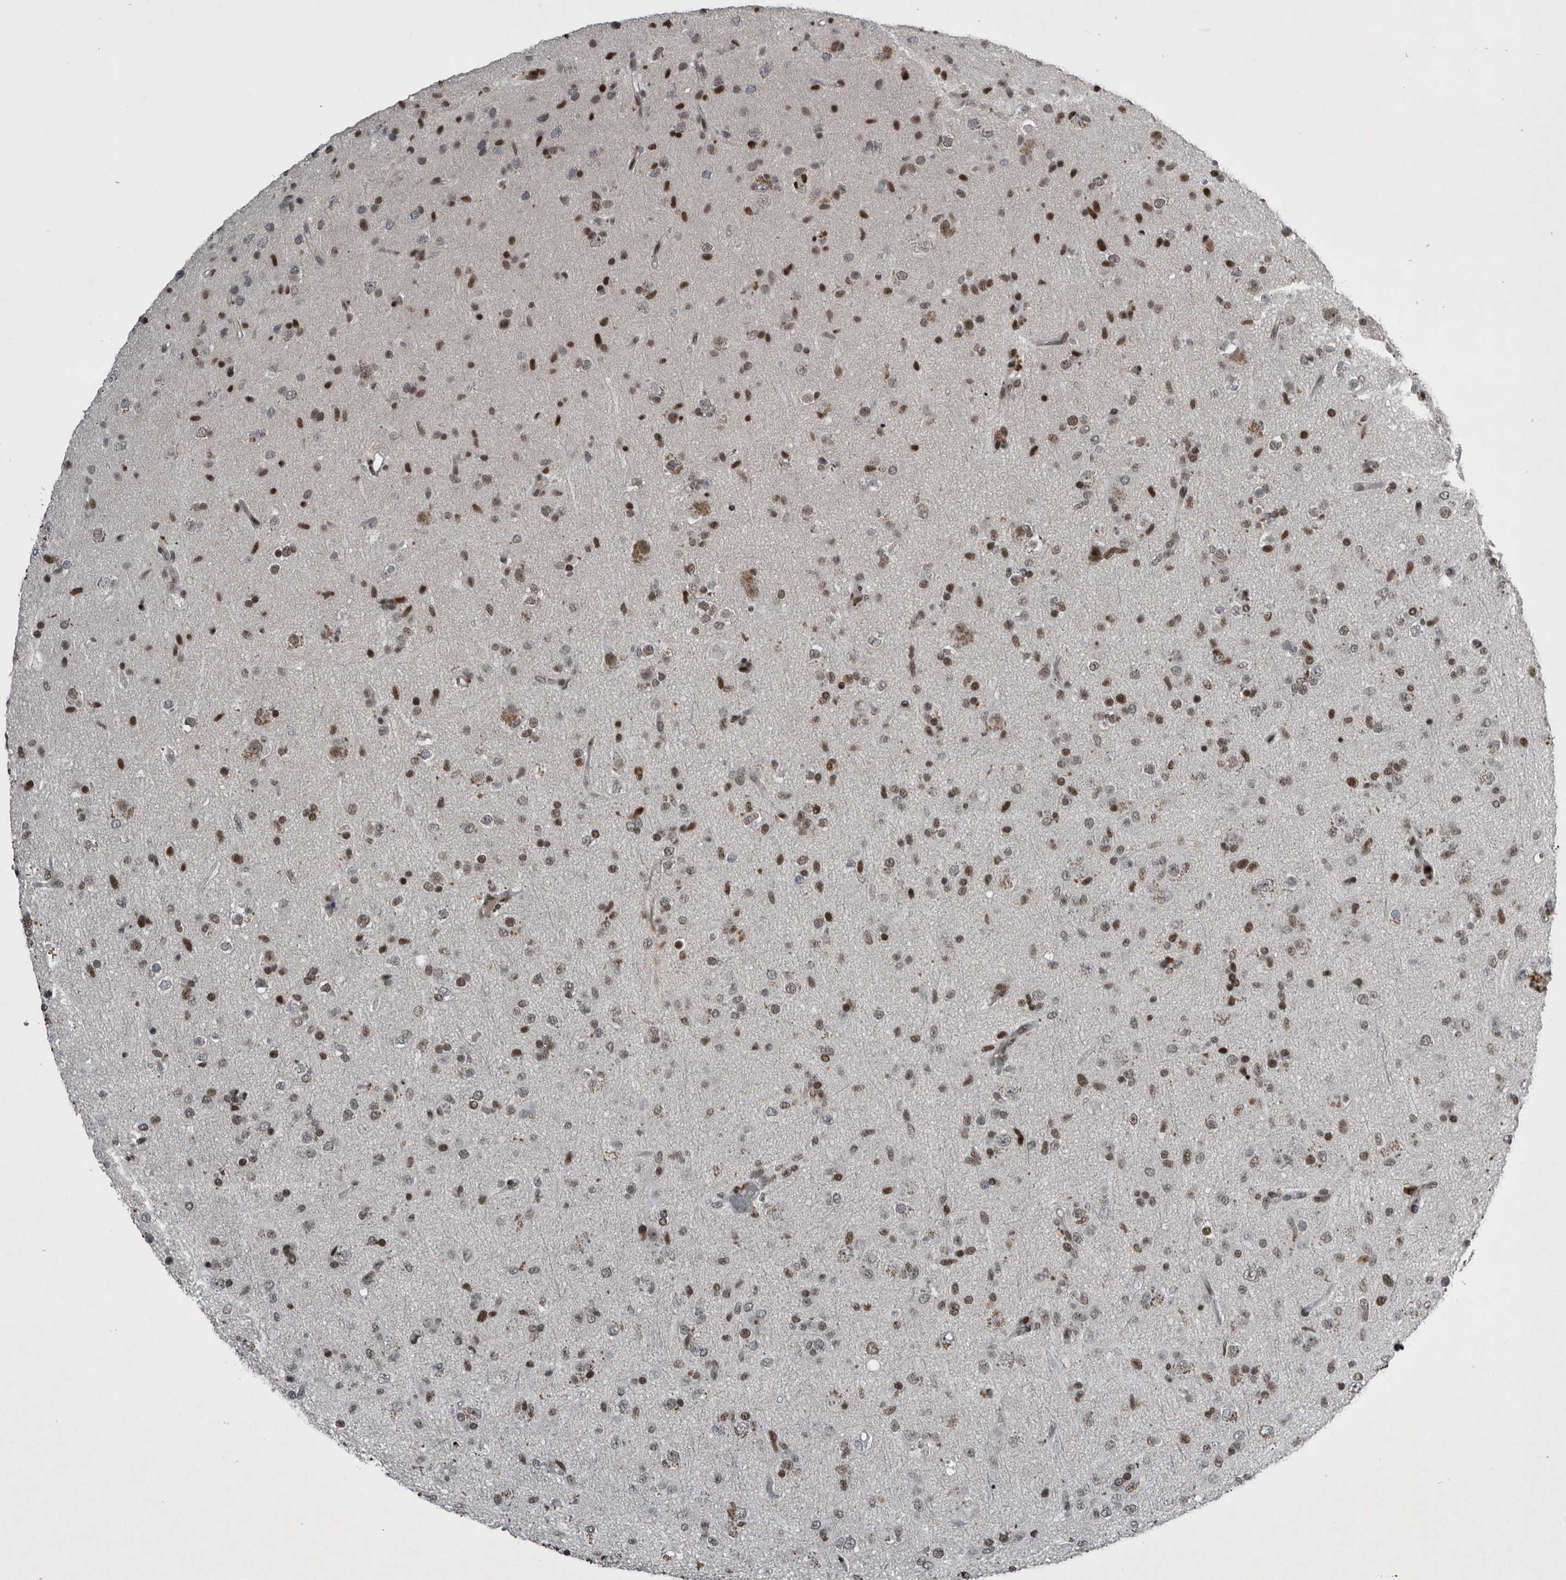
{"staining": {"intensity": "moderate", "quantity": ">75%", "location": "nuclear"}, "tissue": "glioma", "cell_type": "Tumor cells", "image_type": "cancer", "snomed": [{"axis": "morphology", "description": "Glioma, malignant, Low grade"}, {"axis": "topography", "description": "Brain"}], "caption": "Immunohistochemistry (IHC) micrograph of neoplastic tissue: malignant glioma (low-grade) stained using immunohistochemistry (IHC) exhibits medium levels of moderate protein expression localized specifically in the nuclear of tumor cells, appearing as a nuclear brown color.", "gene": "UNC50", "patient": {"sex": "male", "age": 65}}